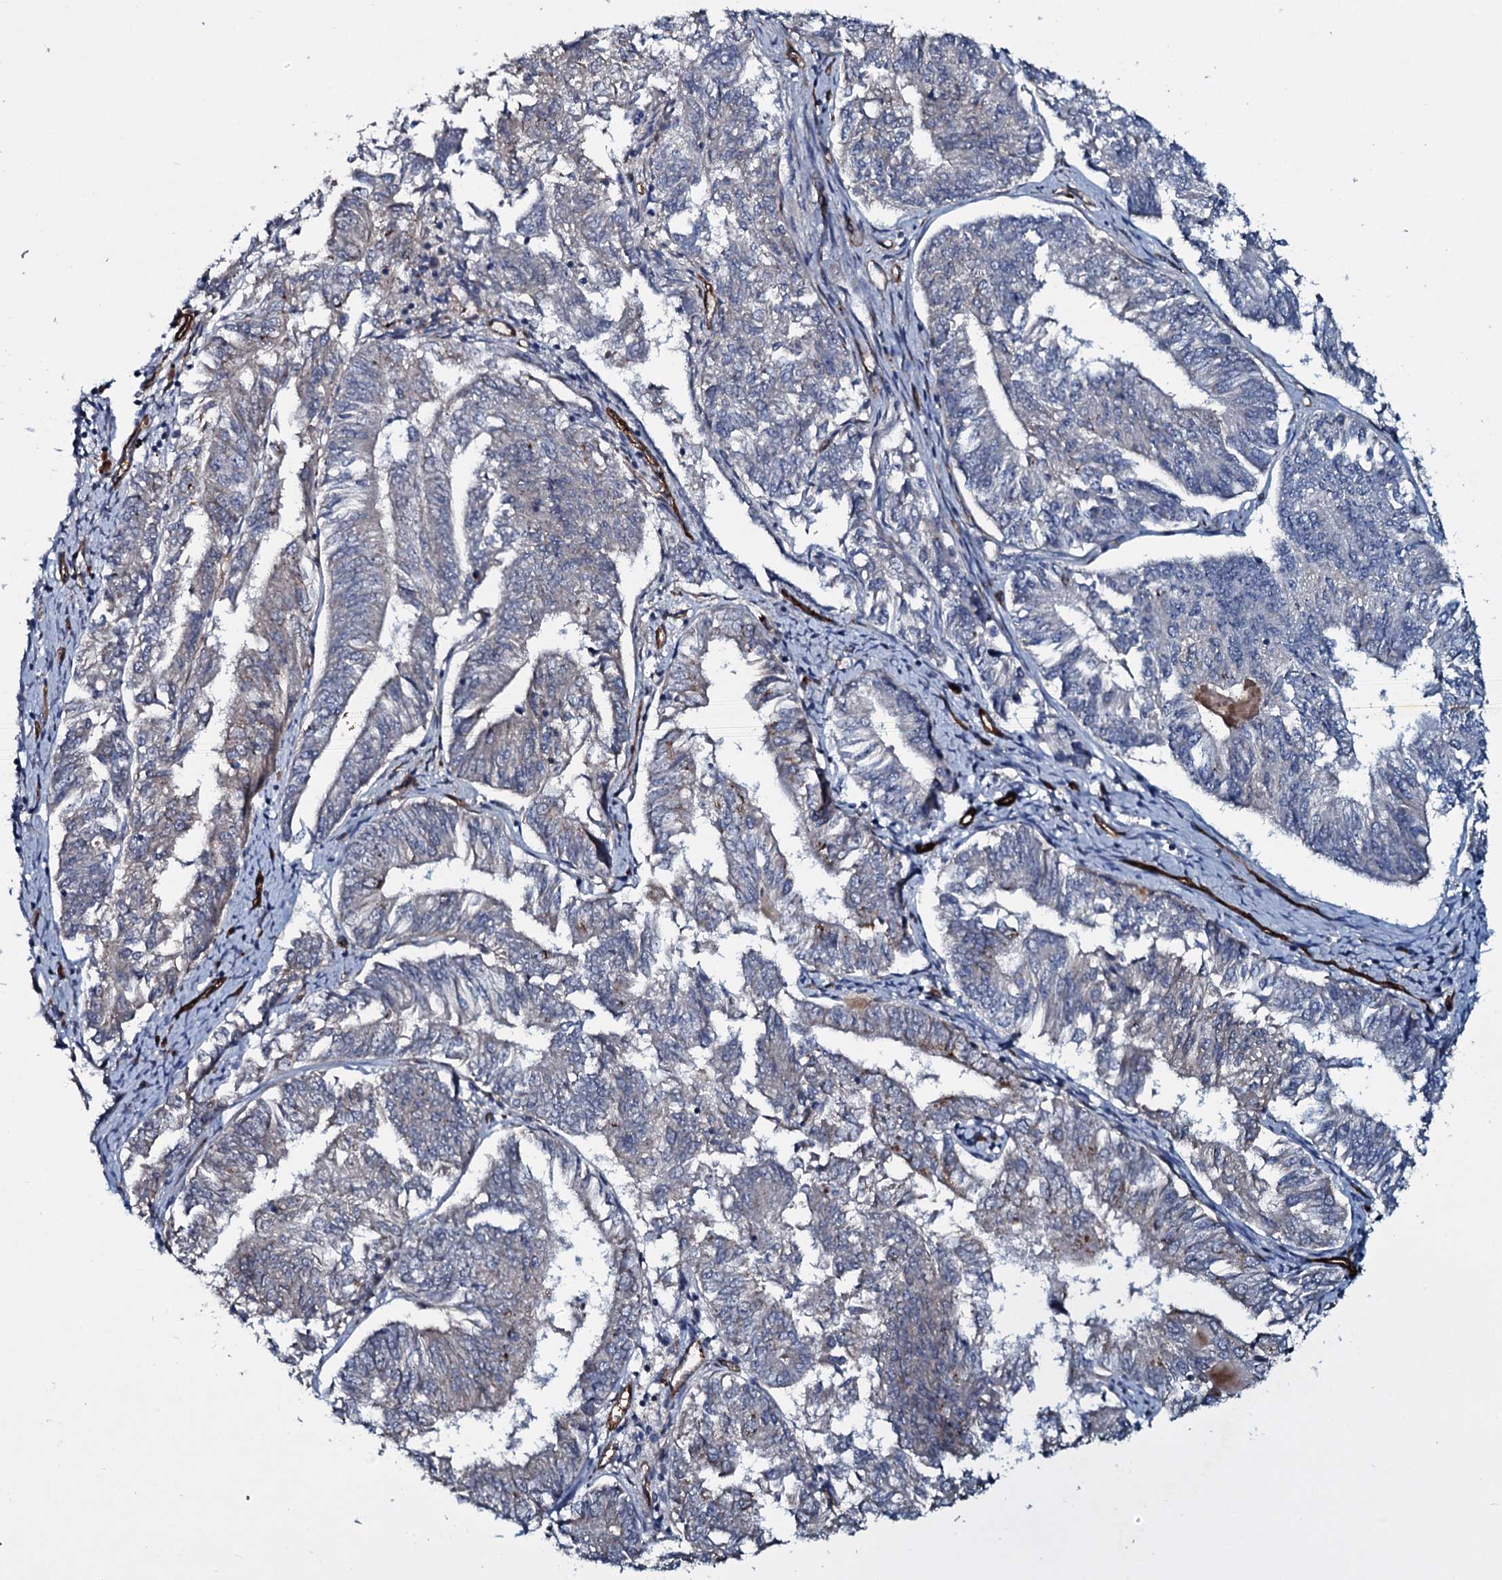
{"staining": {"intensity": "negative", "quantity": "none", "location": "none"}, "tissue": "endometrial cancer", "cell_type": "Tumor cells", "image_type": "cancer", "snomed": [{"axis": "morphology", "description": "Adenocarcinoma, NOS"}, {"axis": "topography", "description": "Endometrium"}], "caption": "There is no significant staining in tumor cells of endometrial cancer (adenocarcinoma).", "gene": "CLEC14A", "patient": {"sex": "female", "age": 58}}